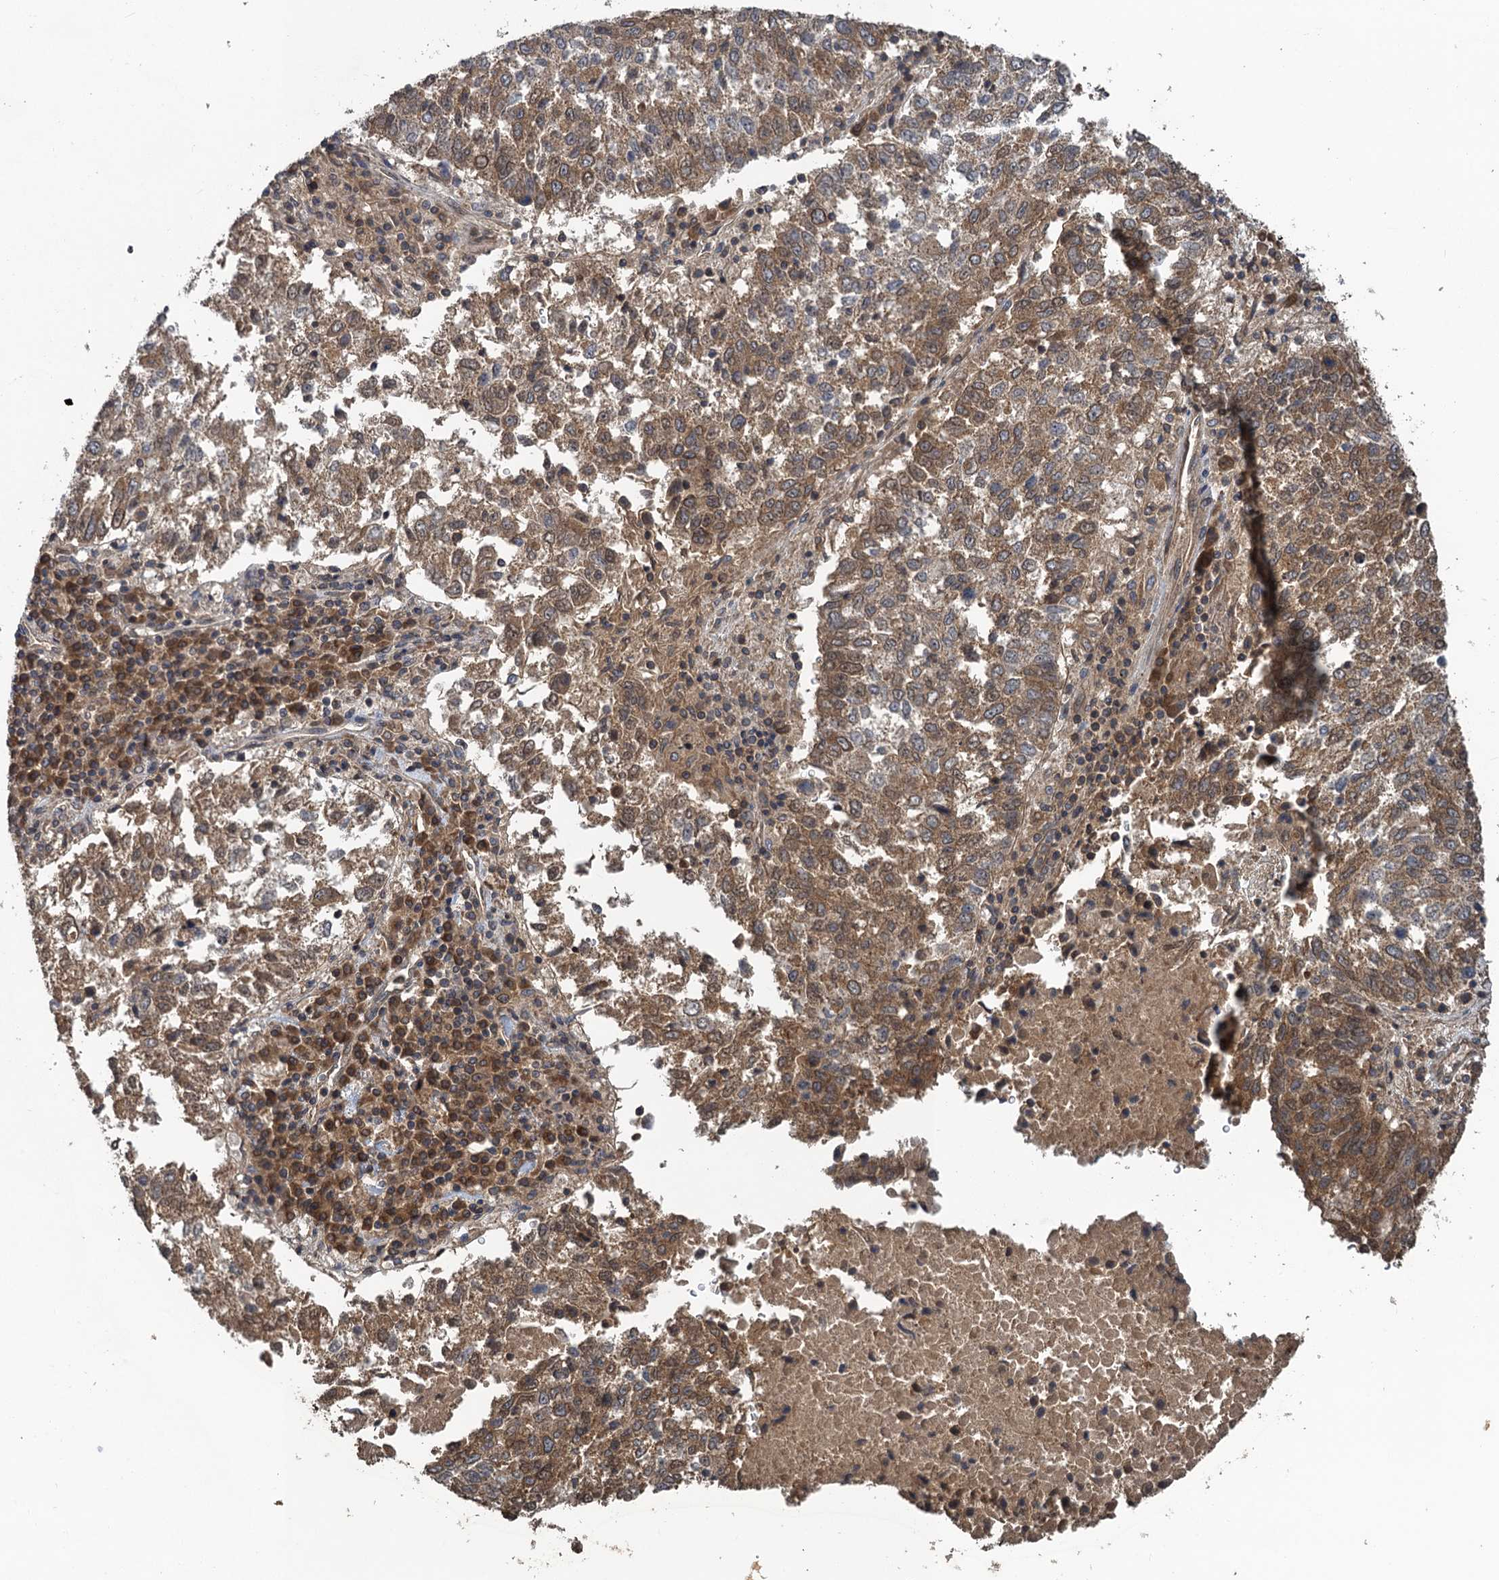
{"staining": {"intensity": "moderate", "quantity": ">75%", "location": "cytoplasmic/membranous,nuclear"}, "tissue": "lung cancer", "cell_type": "Tumor cells", "image_type": "cancer", "snomed": [{"axis": "morphology", "description": "Squamous cell carcinoma, NOS"}, {"axis": "topography", "description": "Lung"}], "caption": "High-power microscopy captured an immunohistochemistry histopathology image of lung cancer, revealing moderate cytoplasmic/membranous and nuclear expression in approximately >75% of tumor cells. (DAB IHC with brightfield microscopy, high magnification).", "gene": "GLE1", "patient": {"sex": "male", "age": 73}}